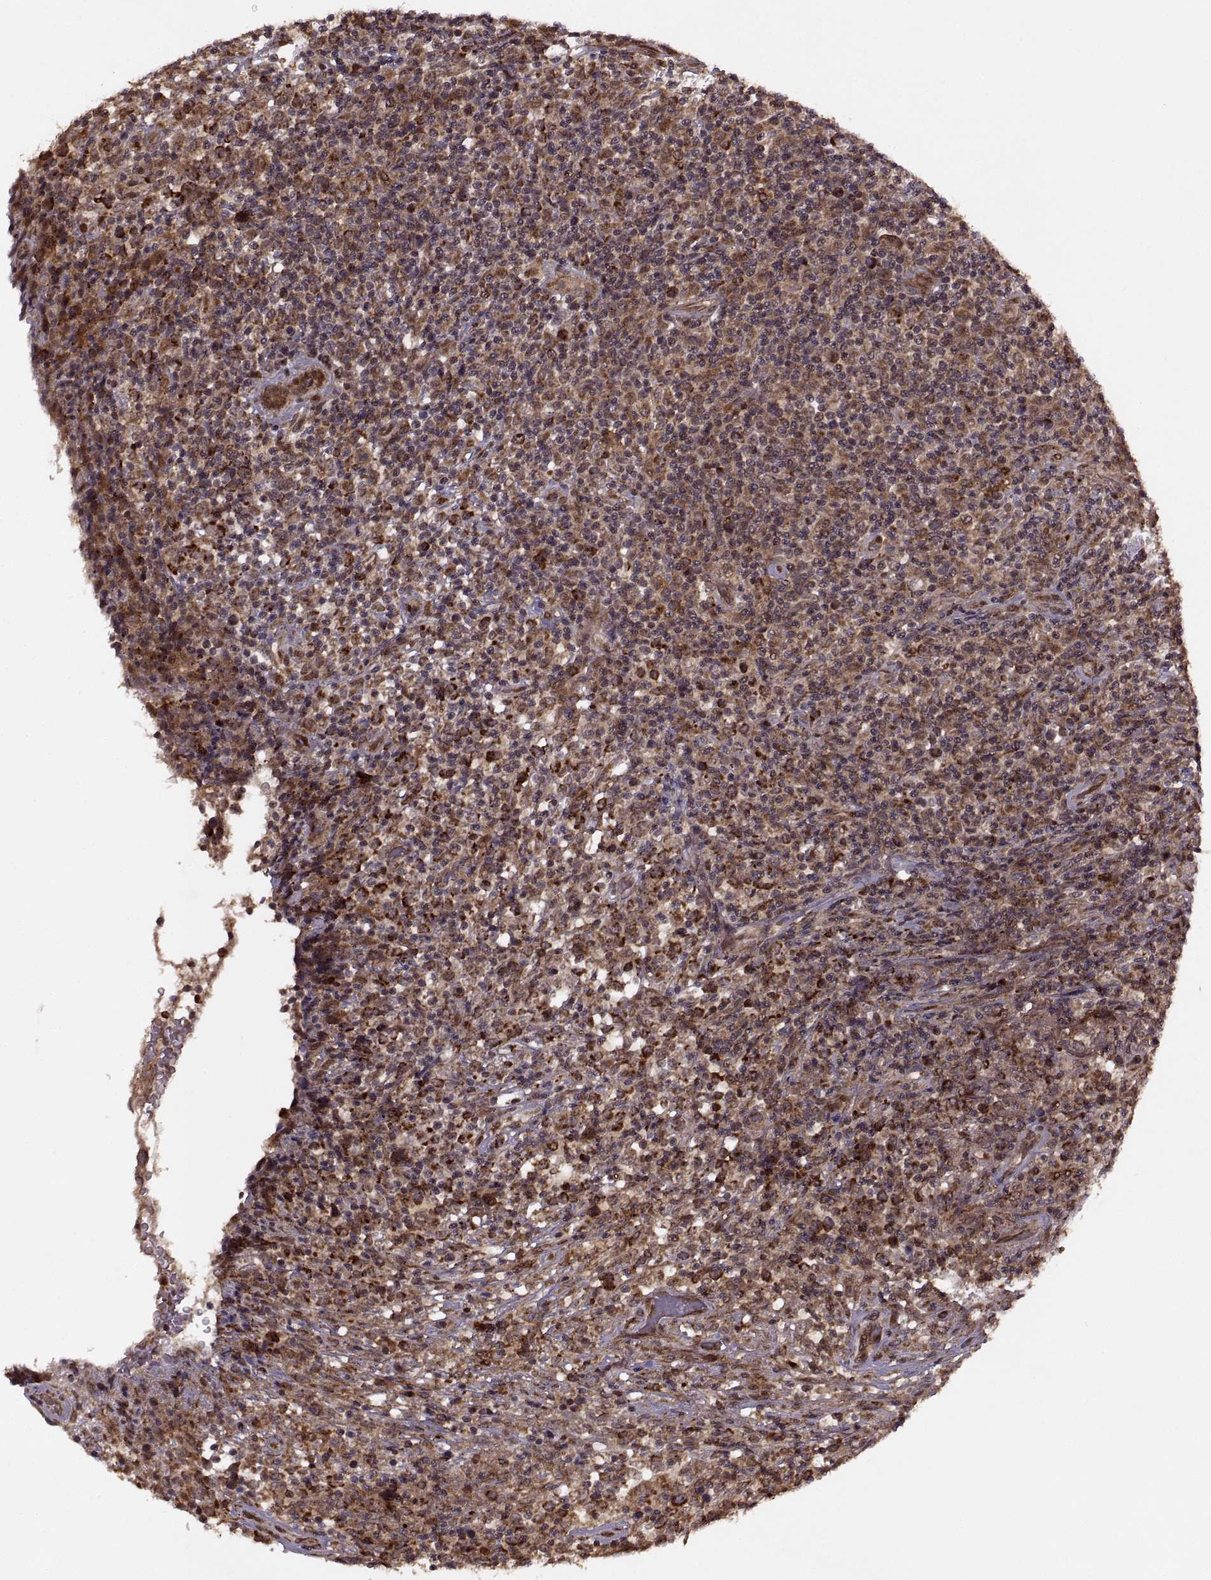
{"staining": {"intensity": "moderate", "quantity": ">75%", "location": "cytoplasmic/membranous"}, "tissue": "lymphoma", "cell_type": "Tumor cells", "image_type": "cancer", "snomed": [{"axis": "morphology", "description": "Malignant lymphoma, non-Hodgkin's type, High grade"}, {"axis": "topography", "description": "Lung"}], "caption": "High-power microscopy captured an immunohistochemistry (IHC) photomicrograph of high-grade malignant lymphoma, non-Hodgkin's type, revealing moderate cytoplasmic/membranous staining in approximately >75% of tumor cells.", "gene": "PTOV1", "patient": {"sex": "male", "age": 79}}